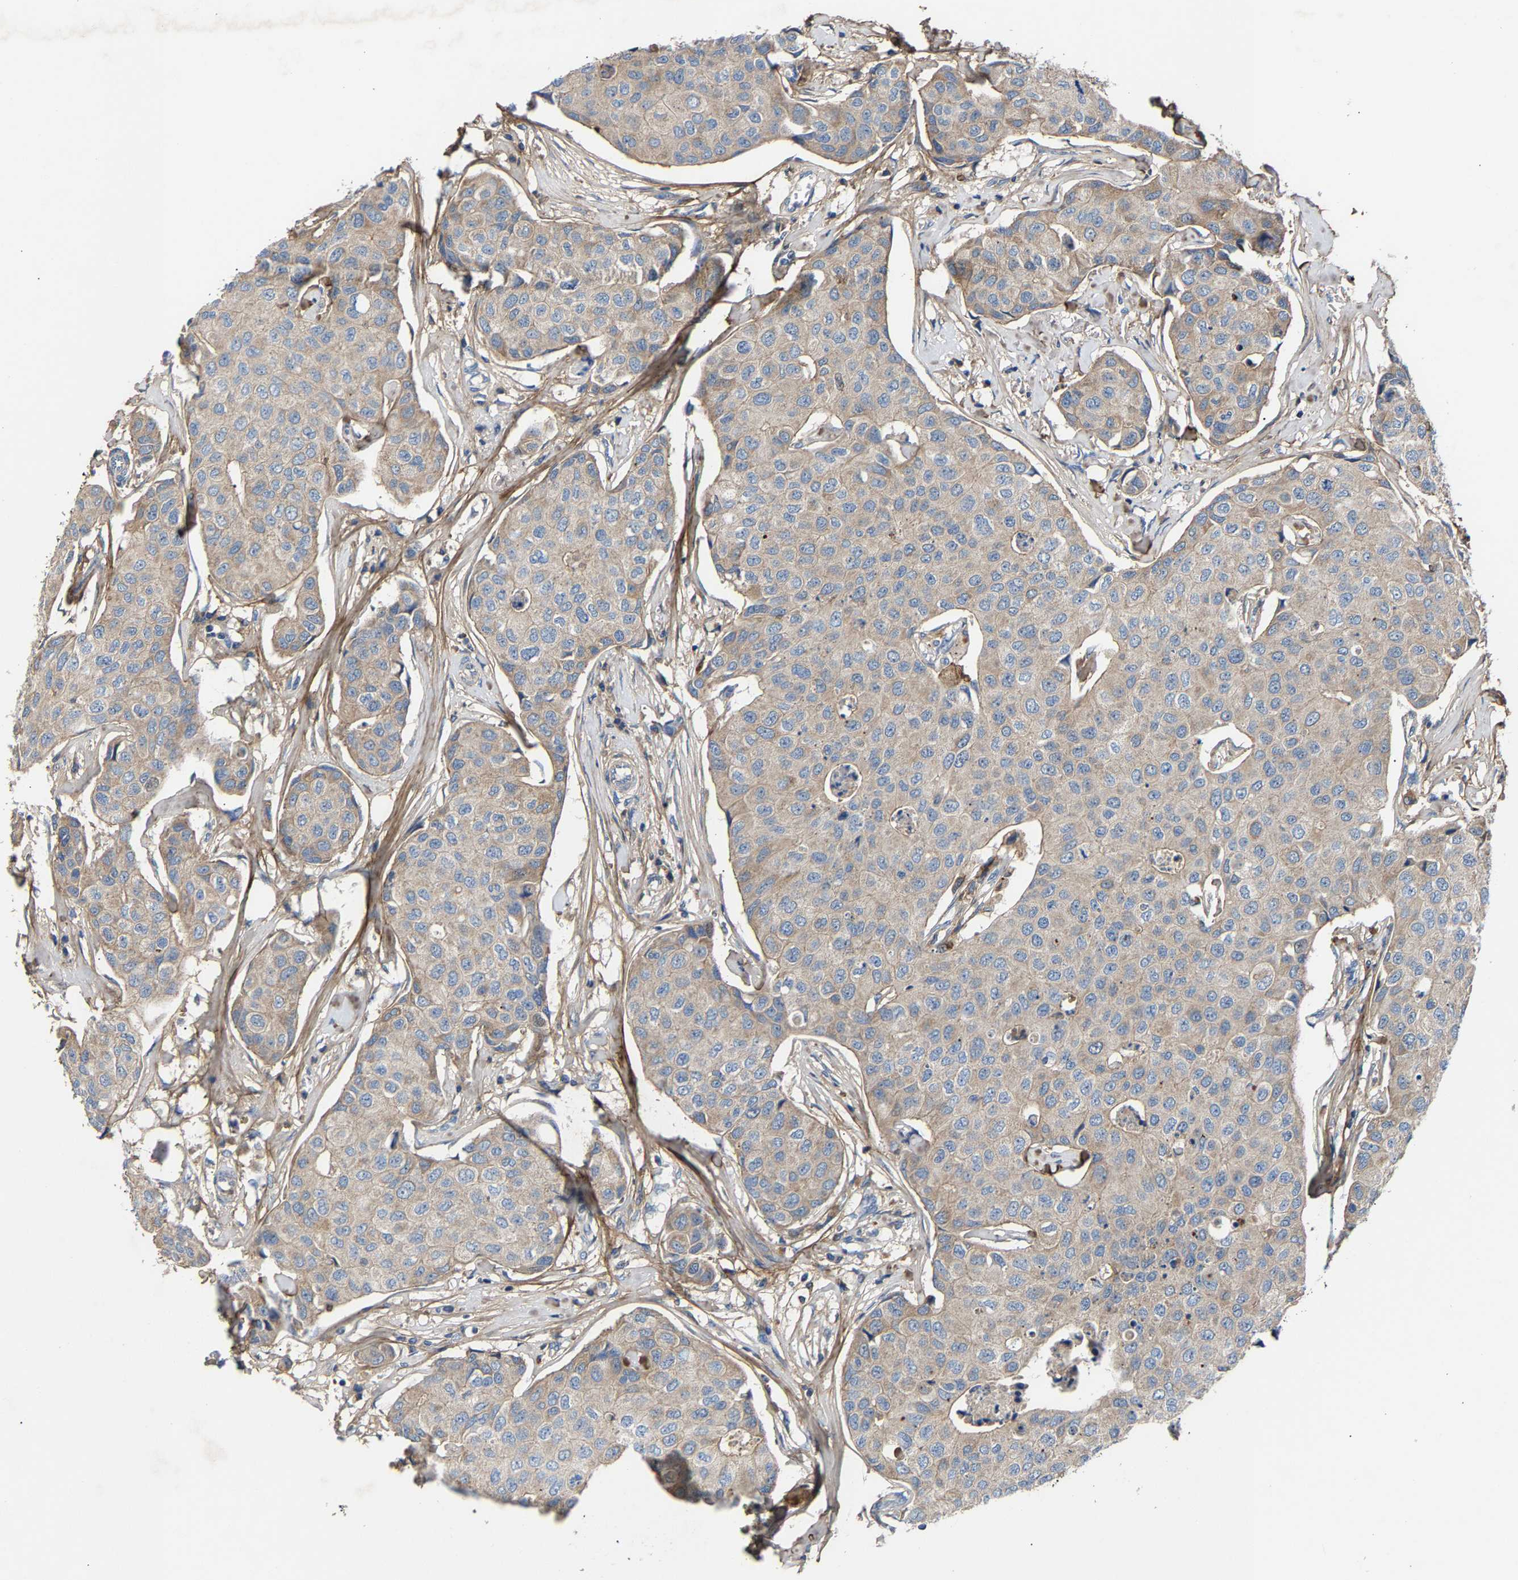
{"staining": {"intensity": "weak", "quantity": "25%-75%", "location": "cytoplasmic/membranous"}, "tissue": "breast cancer", "cell_type": "Tumor cells", "image_type": "cancer", "snomed": [{"axis": "morphology", "description": "Duct carcinoma"}, {"axis": "topography", "description": "Breast"}], "caption": "High-magnification brightfield microscopy of breast cancer stained with DAB (3,3'-diaminobenzidine) (brown) and counterstained with hematoxylin (blue). tumor cells exhibit weak cytoplasmic/membranous positivity is present in about25%-75% of cells.", "gene": "CCDC171", "patient": {"sex": "female", "age": 80}}